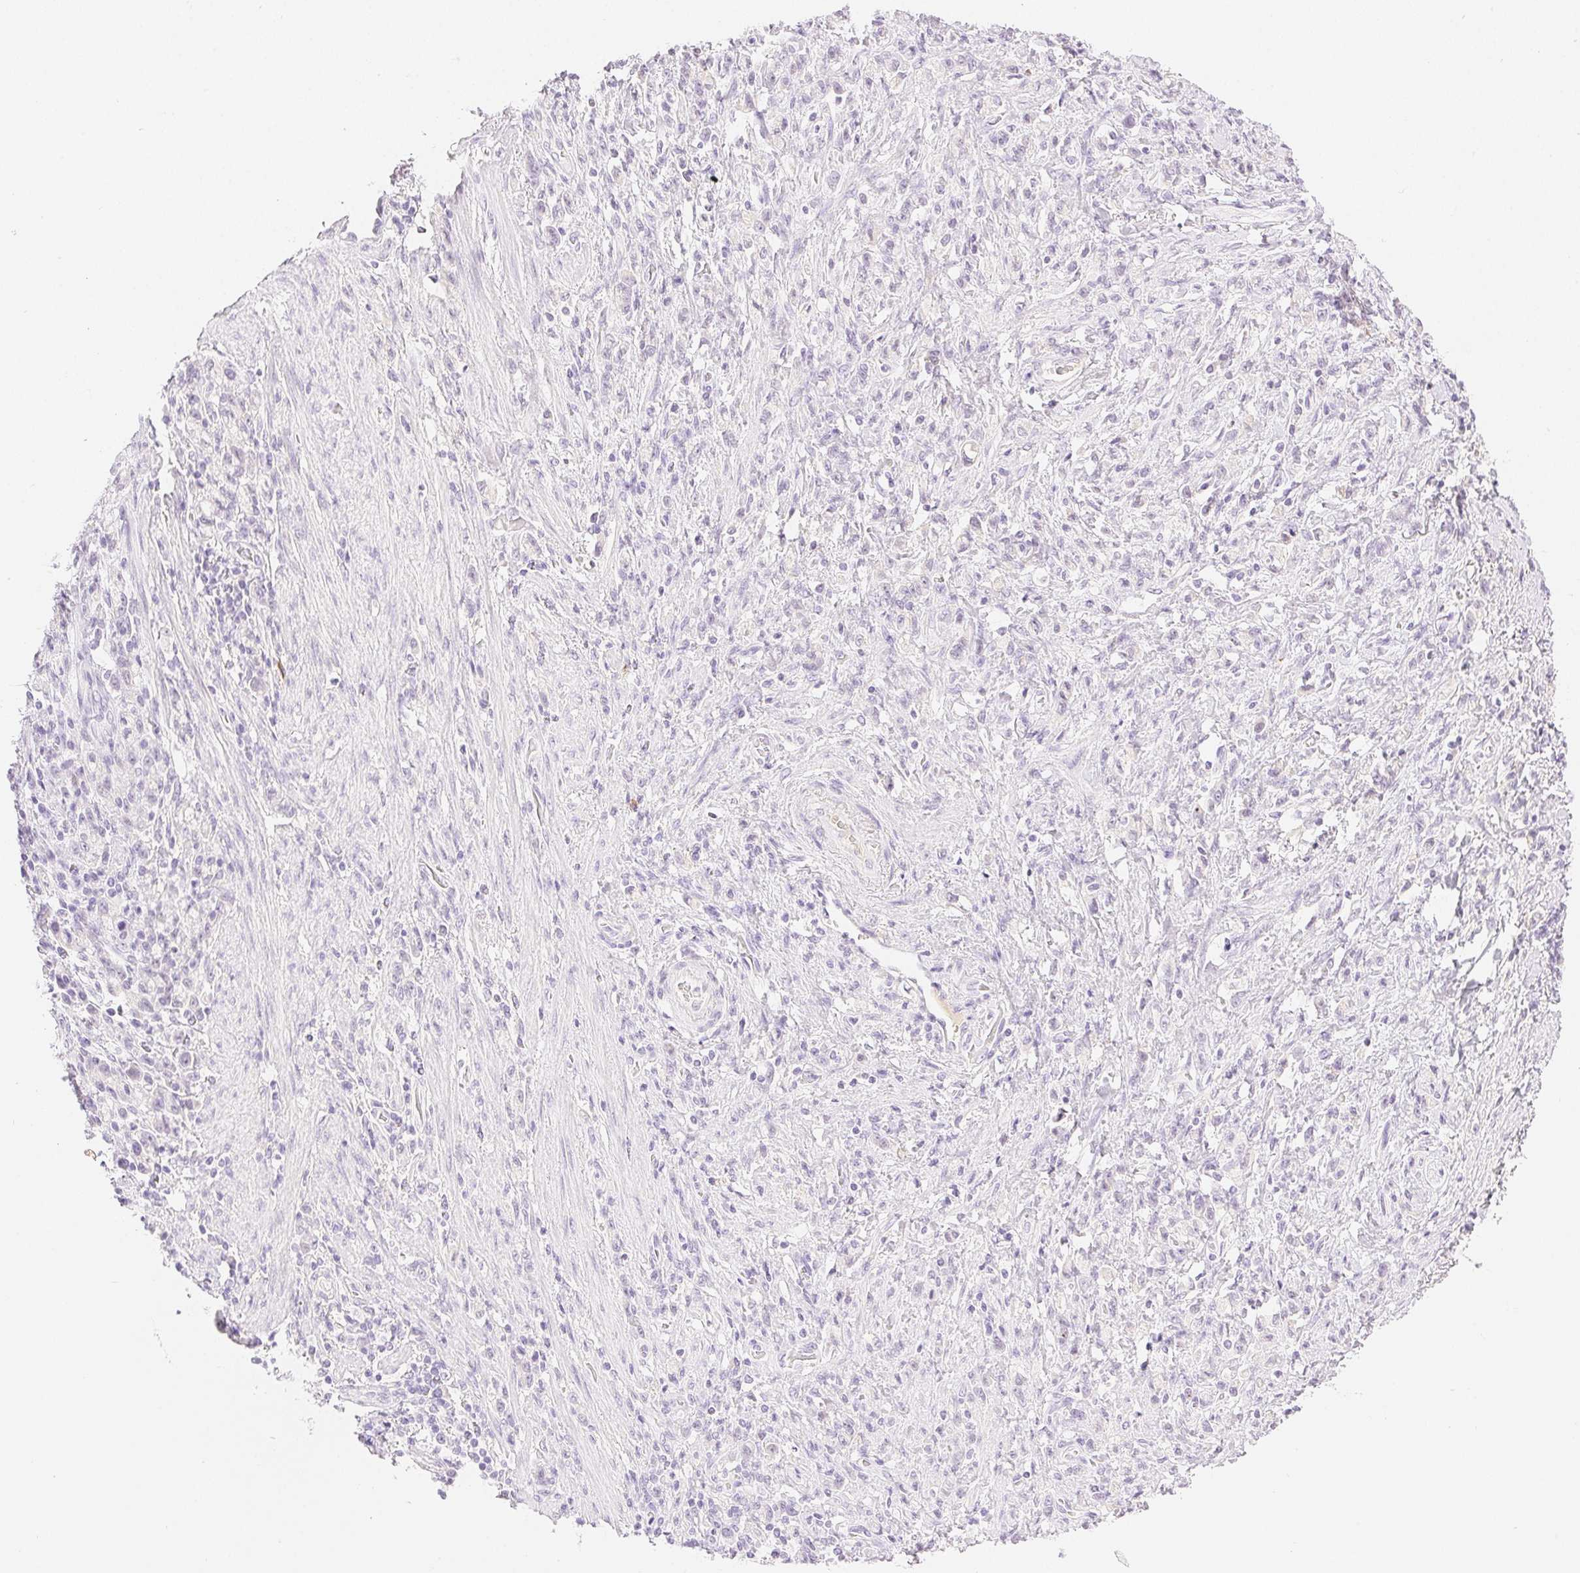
{"staining": {"intensity": "negative", "quantity": "none", "location": "none"}, "tissue": "stomach cancer", "cell_type": "Tumor cells", "image_type": "cancer", "snomed": [{"axis": "morphology", "description": "Adenocarcinoma, NOS"}, {"axis": "topography", "description": "Stomach"}], "caption": "Immunohistochemical staining of human stomach cancer displays no significant expression in tumor cells.", "gene": "SPACA4", "patient": {"sex": "male", "age": 77}}